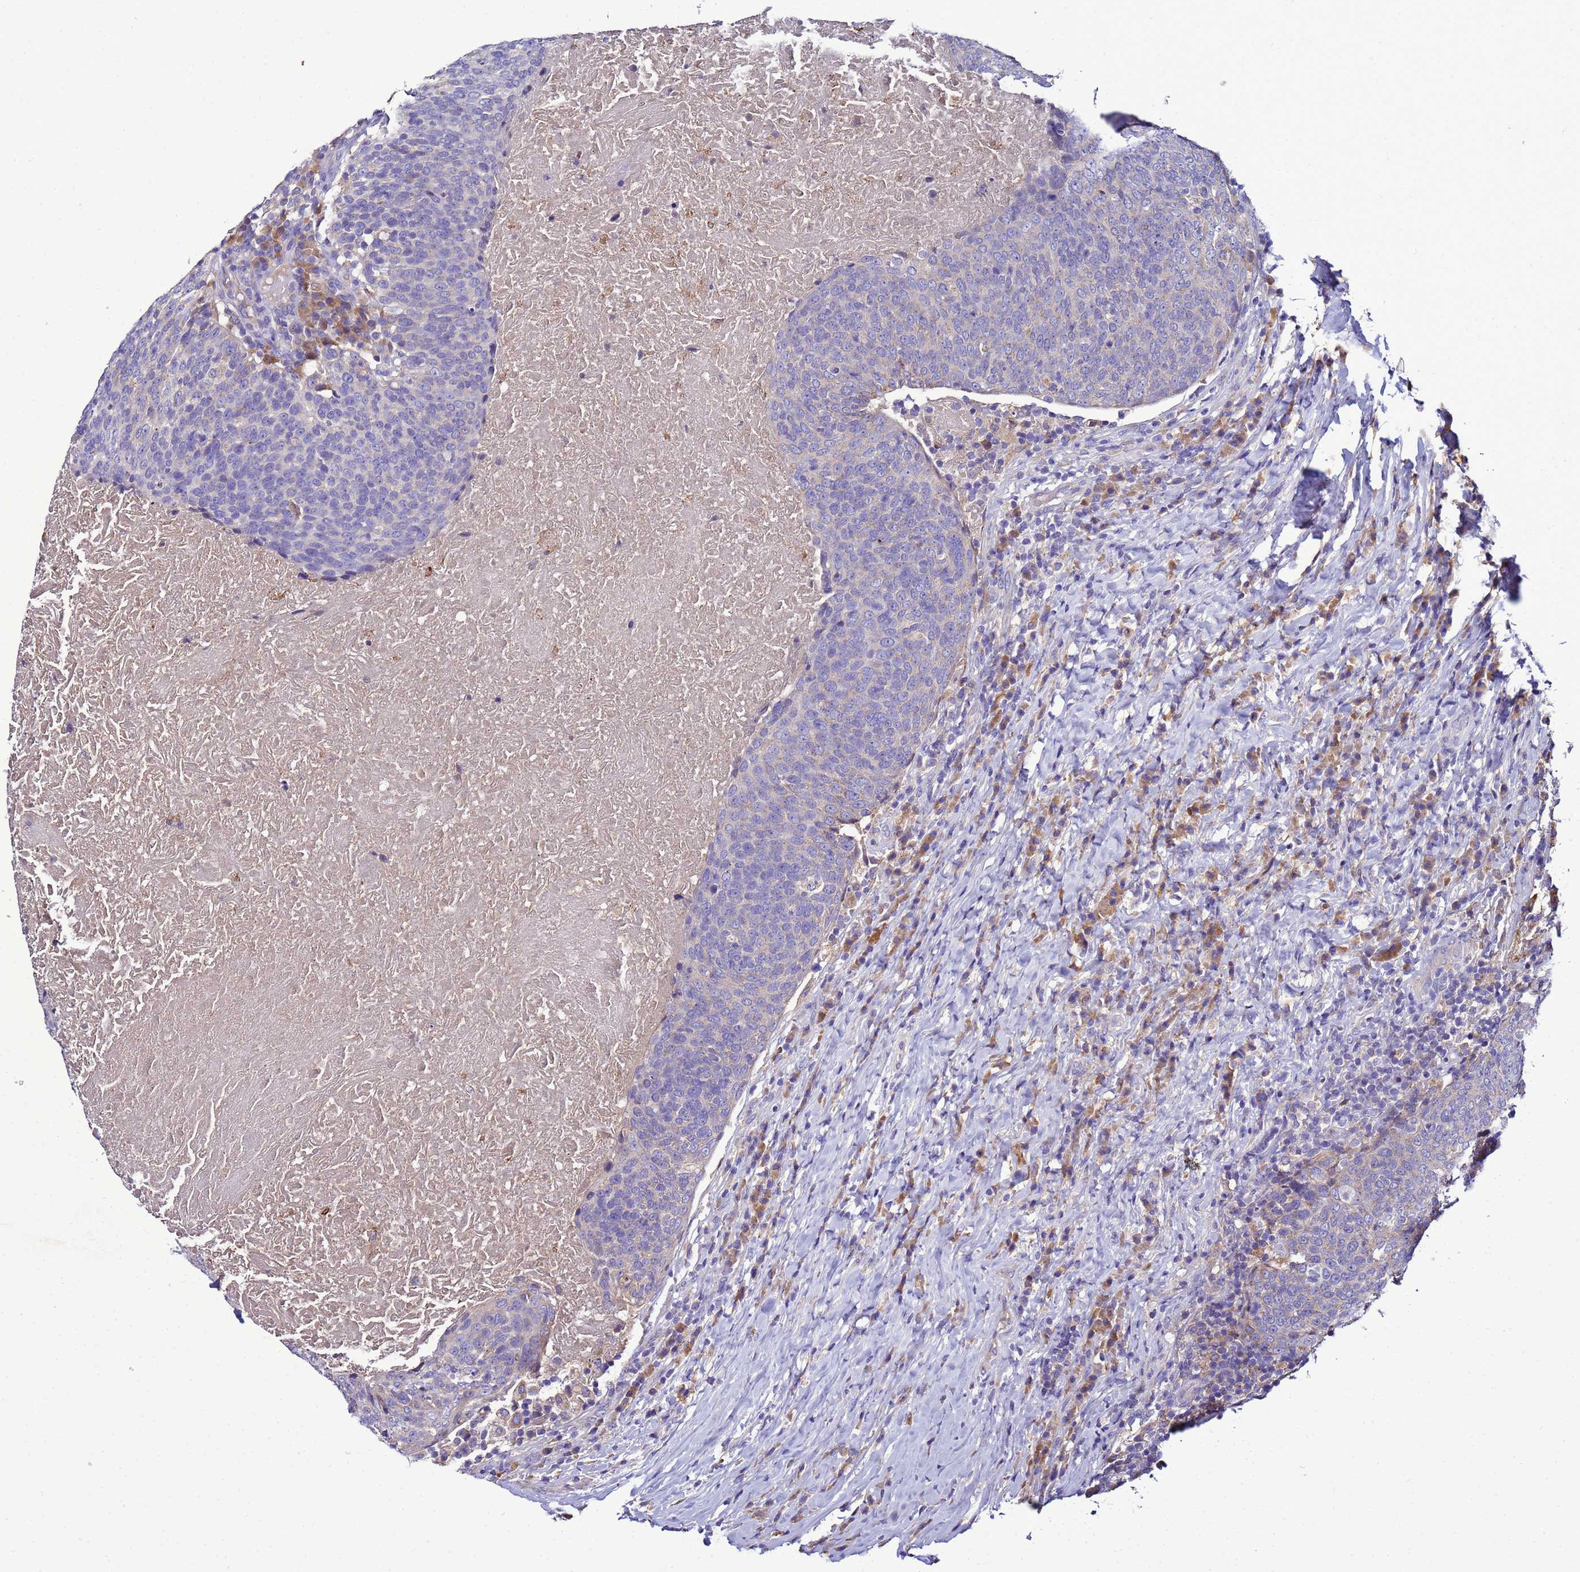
{"staining": {"intensity": "negative", "quantity": "none", "location": "none"}, "tissue": "head and neck cancer", "cell_type": "Tumor cells", "image_type": "cancer", "snomed": [{"axis": "morphology", "description": "Squamous cell carcinoma, NOS"}, {"axis": "morphology", "description": "Squamous cell carcinoma, metastatic, NOS"}, {"axis": "topography", "description": "Lymph node"}, {"axis": "topography", "description": "Head-Neck"}], "caption": "Immunohistochemistry micrograph of head and neck cancer (squamous cell carcinoma) stained for a protein (brown), which shows no positivity in tumor cells.", "gene": "ANTKMT", "patient": {"sex": "male", "age": 62}}